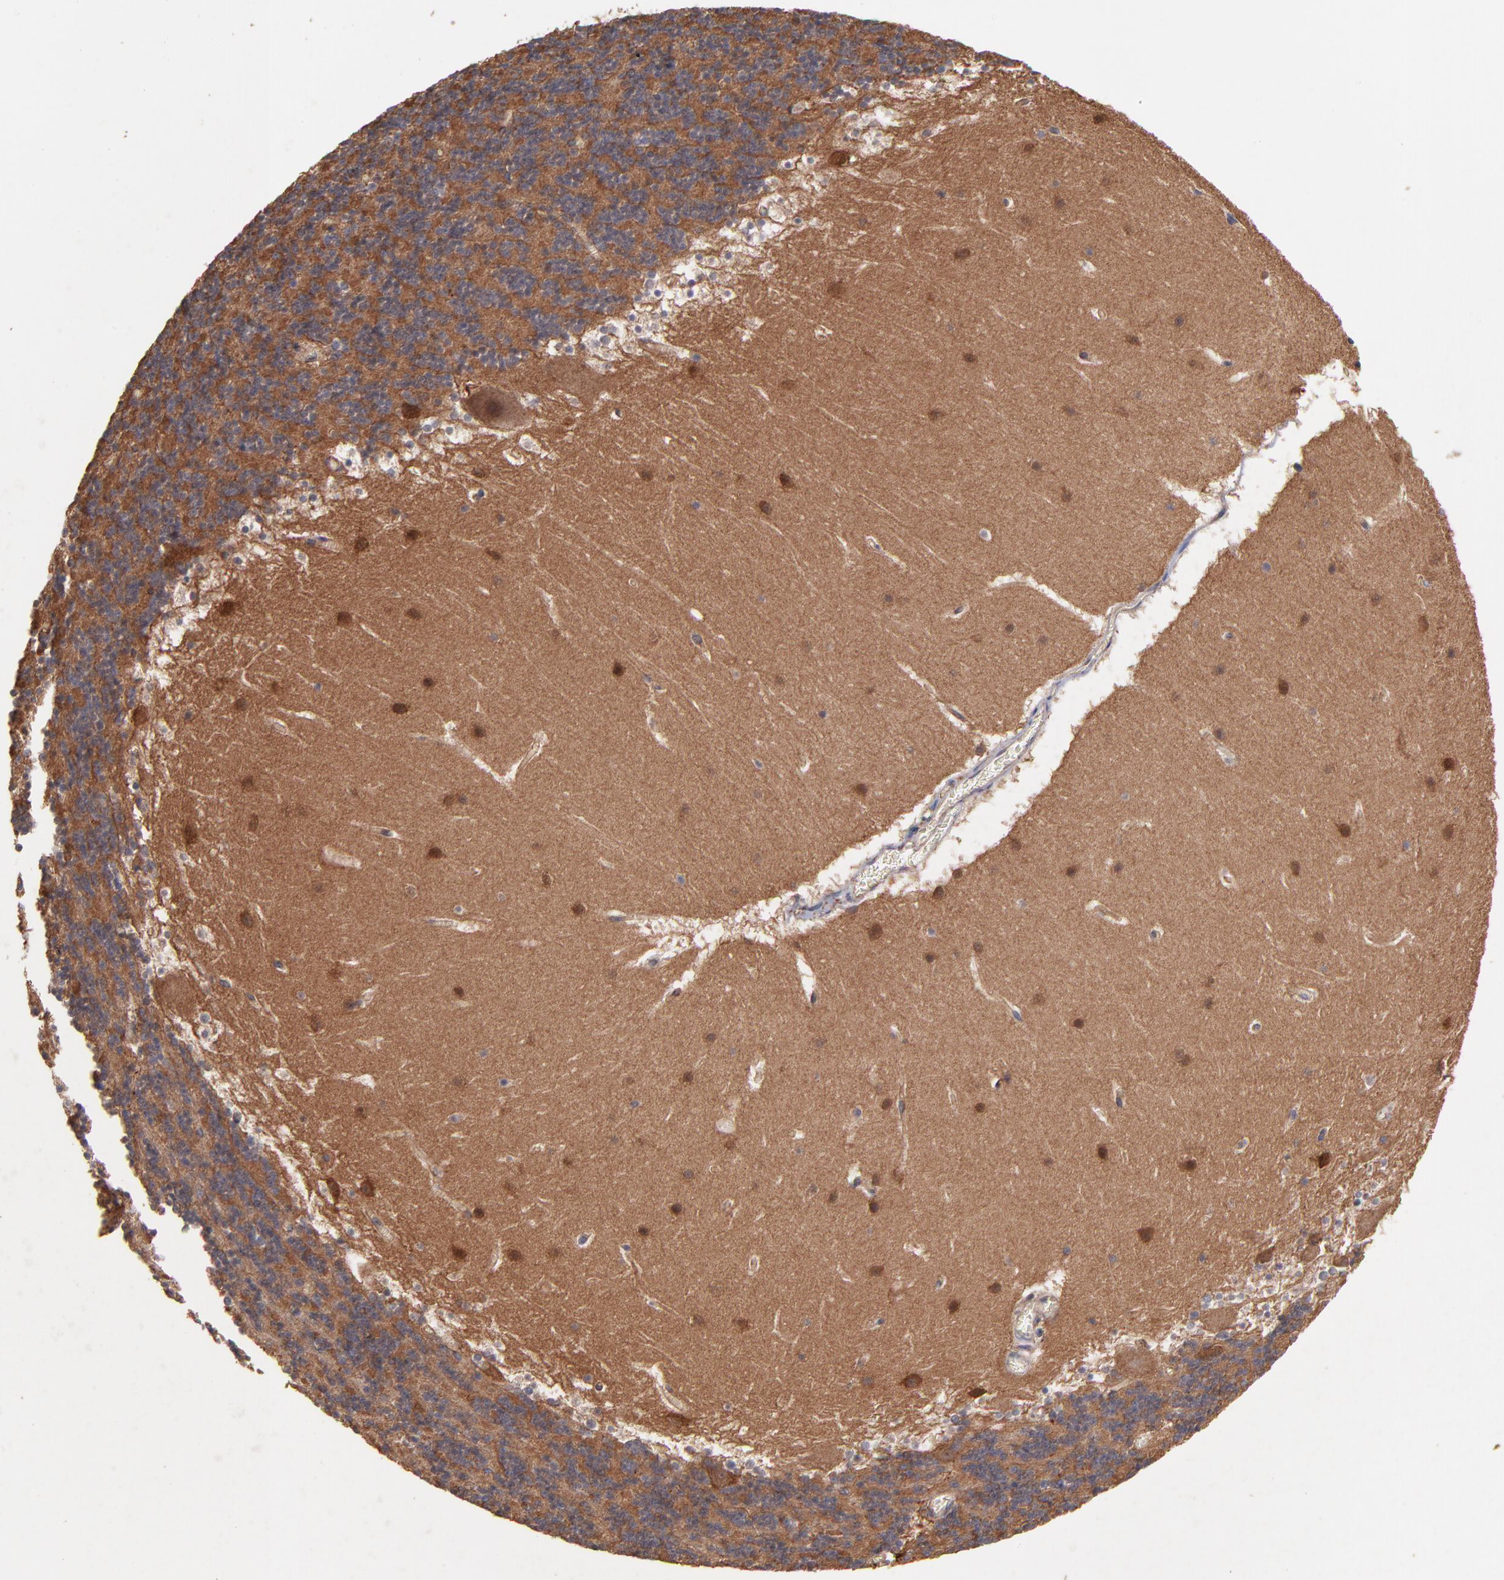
{"staining": {"intensity": "negative", "quantity": "none", "location": "none"}, "tissue": "cerebellum", "cell_type": "Cells in granular layer", "image_type": "normal", "snomed": [{"axis": "morphology", "description": "Normal tissue, NOS"}, {"axis": "topography", "description": "Cerebellum"}], "caption": "Photomicrograph shows no protein expression in cells in granular layer of normal cerebellum.", "gene": "STAP2", "patient": {"sex": "male", "age": 45}}